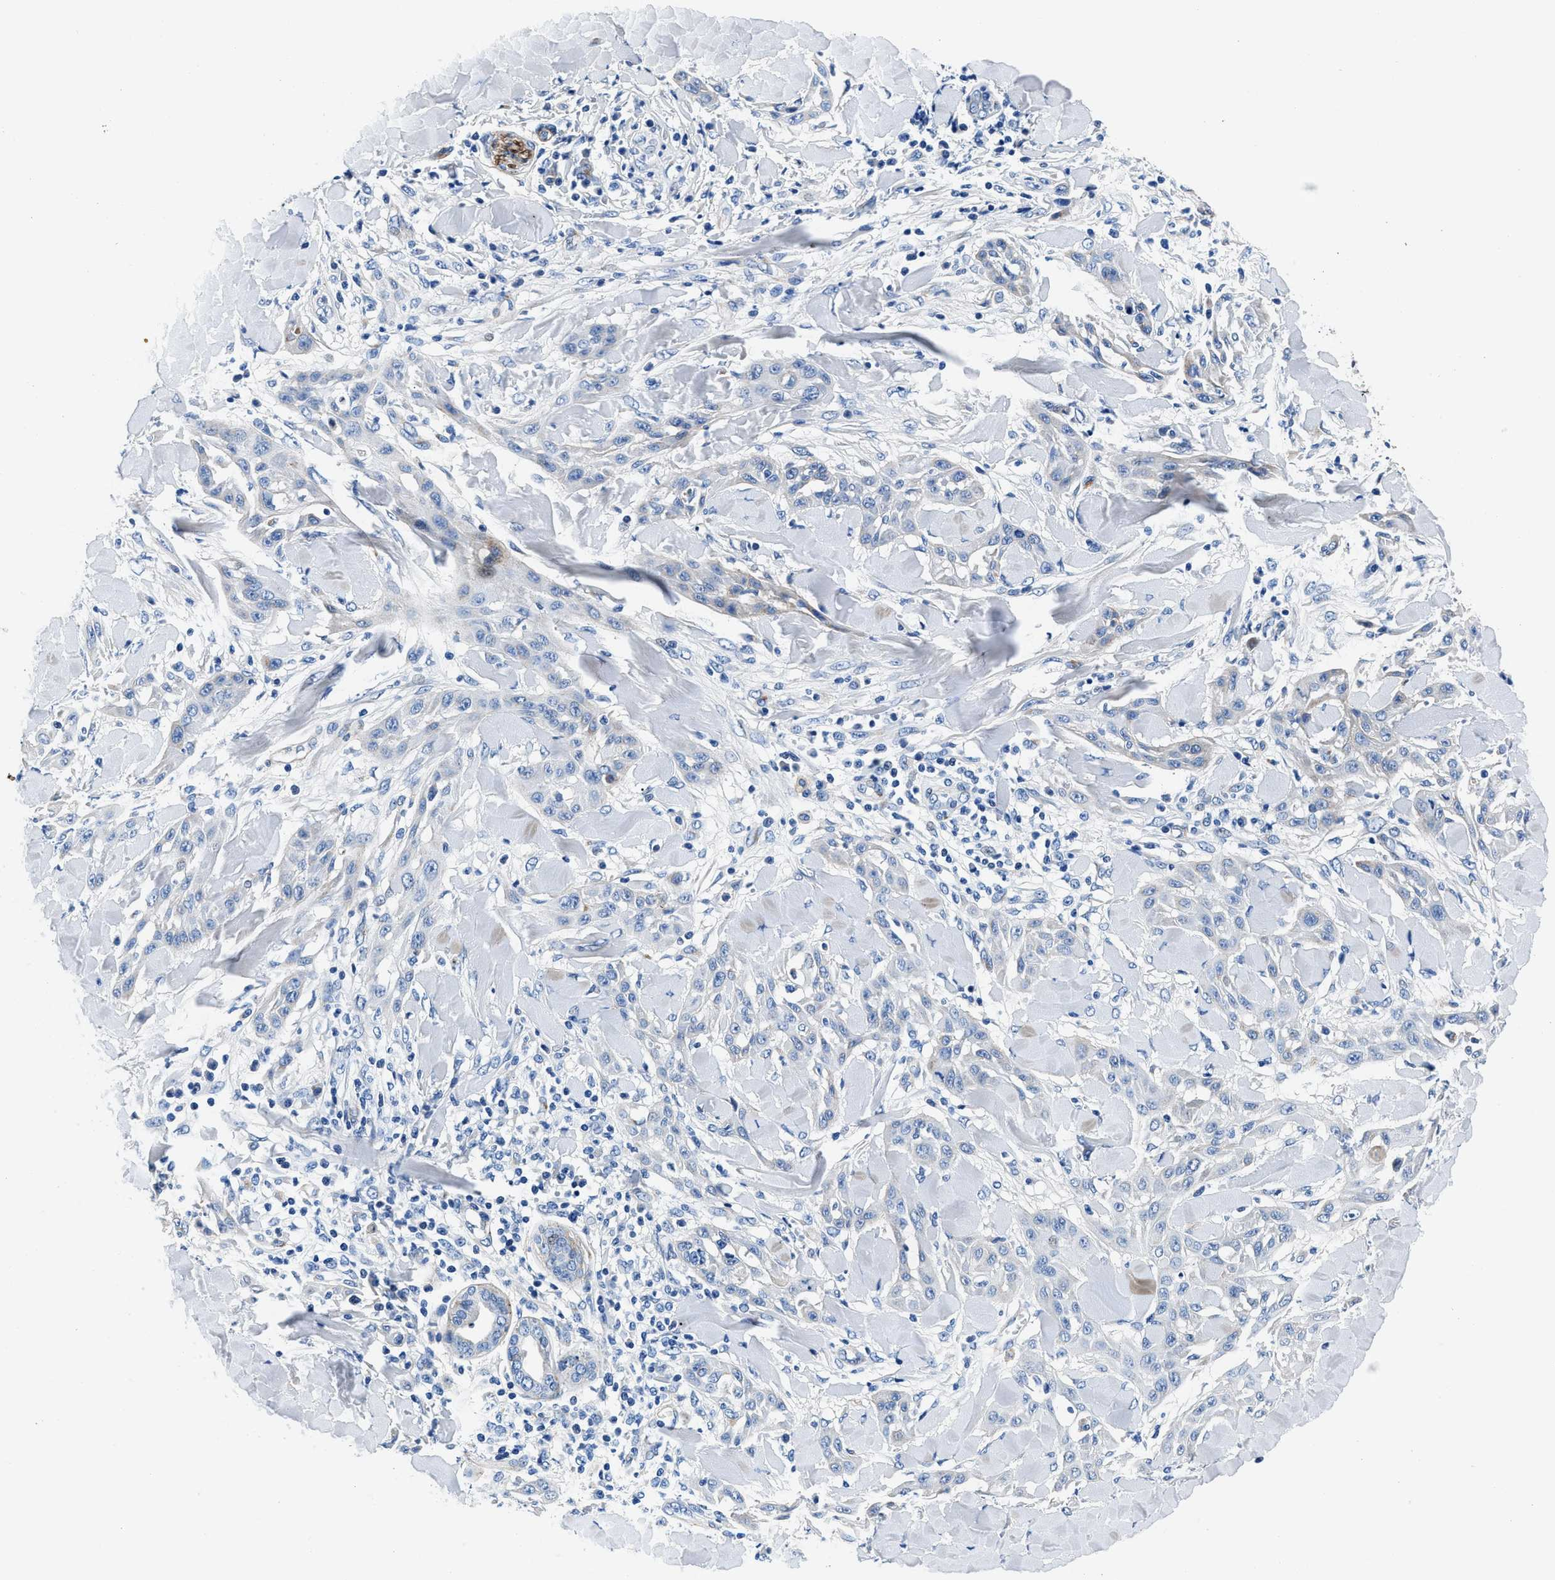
{"staining": {"intensity": "negative", "quantity": "none", "location": "none"}, "tissue": "skin cancer", "cell_type": "Tumor cells", "image_type": "cancer", "snomed": [{"axis": "morphology", "description": "Squamous cell carcinoma, NOS"}, {"axis": "topography", "description": "Skin"}], "caption": "This is a image of immunohistochemistry (IHC) staining of skin squamous cell carcinoma, which shows no positivity in tumor cells.", "gene": "DAG1", "patient": {"sex": "male", "age": 24}}